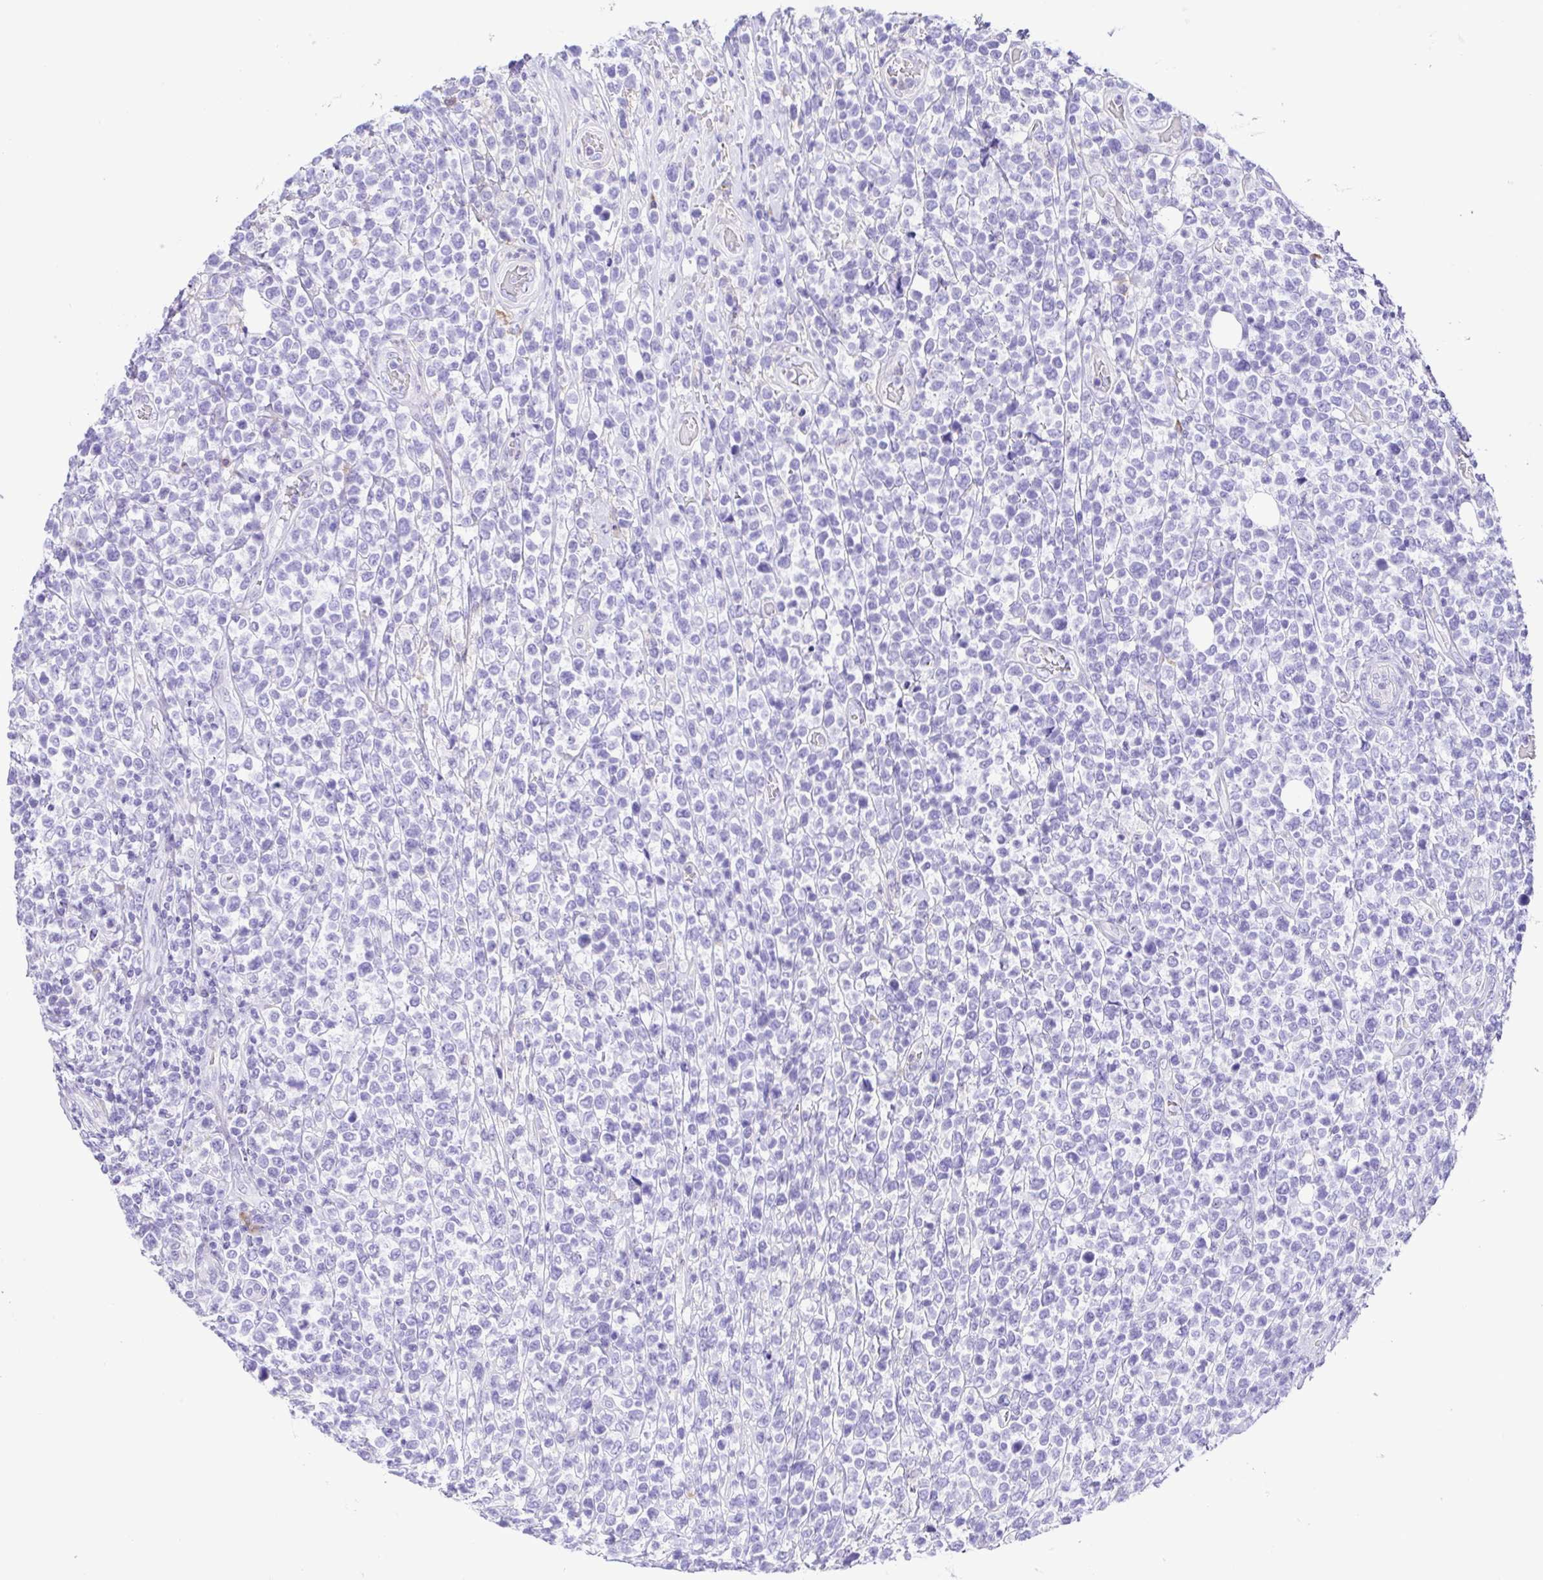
{"staining": {"intensity": "negative", "quantity": "none", "location": "none"}, "tissue": "lymphoma", "cell_type": "Tumor cells", "image_type": "cancer", "snomed": [{"axis": "morphology", "description": "Malignant lymphoma, non-Hodgkin's type, High grade"}, {"axis": "topography", "description": "Soft tissue"}], "caption": "Immunohistochemistry of human lymphoma demonstrates no staining in tumor cells.", "gene": "GPR17", "patient": {"sex": "female", "age": 56}}